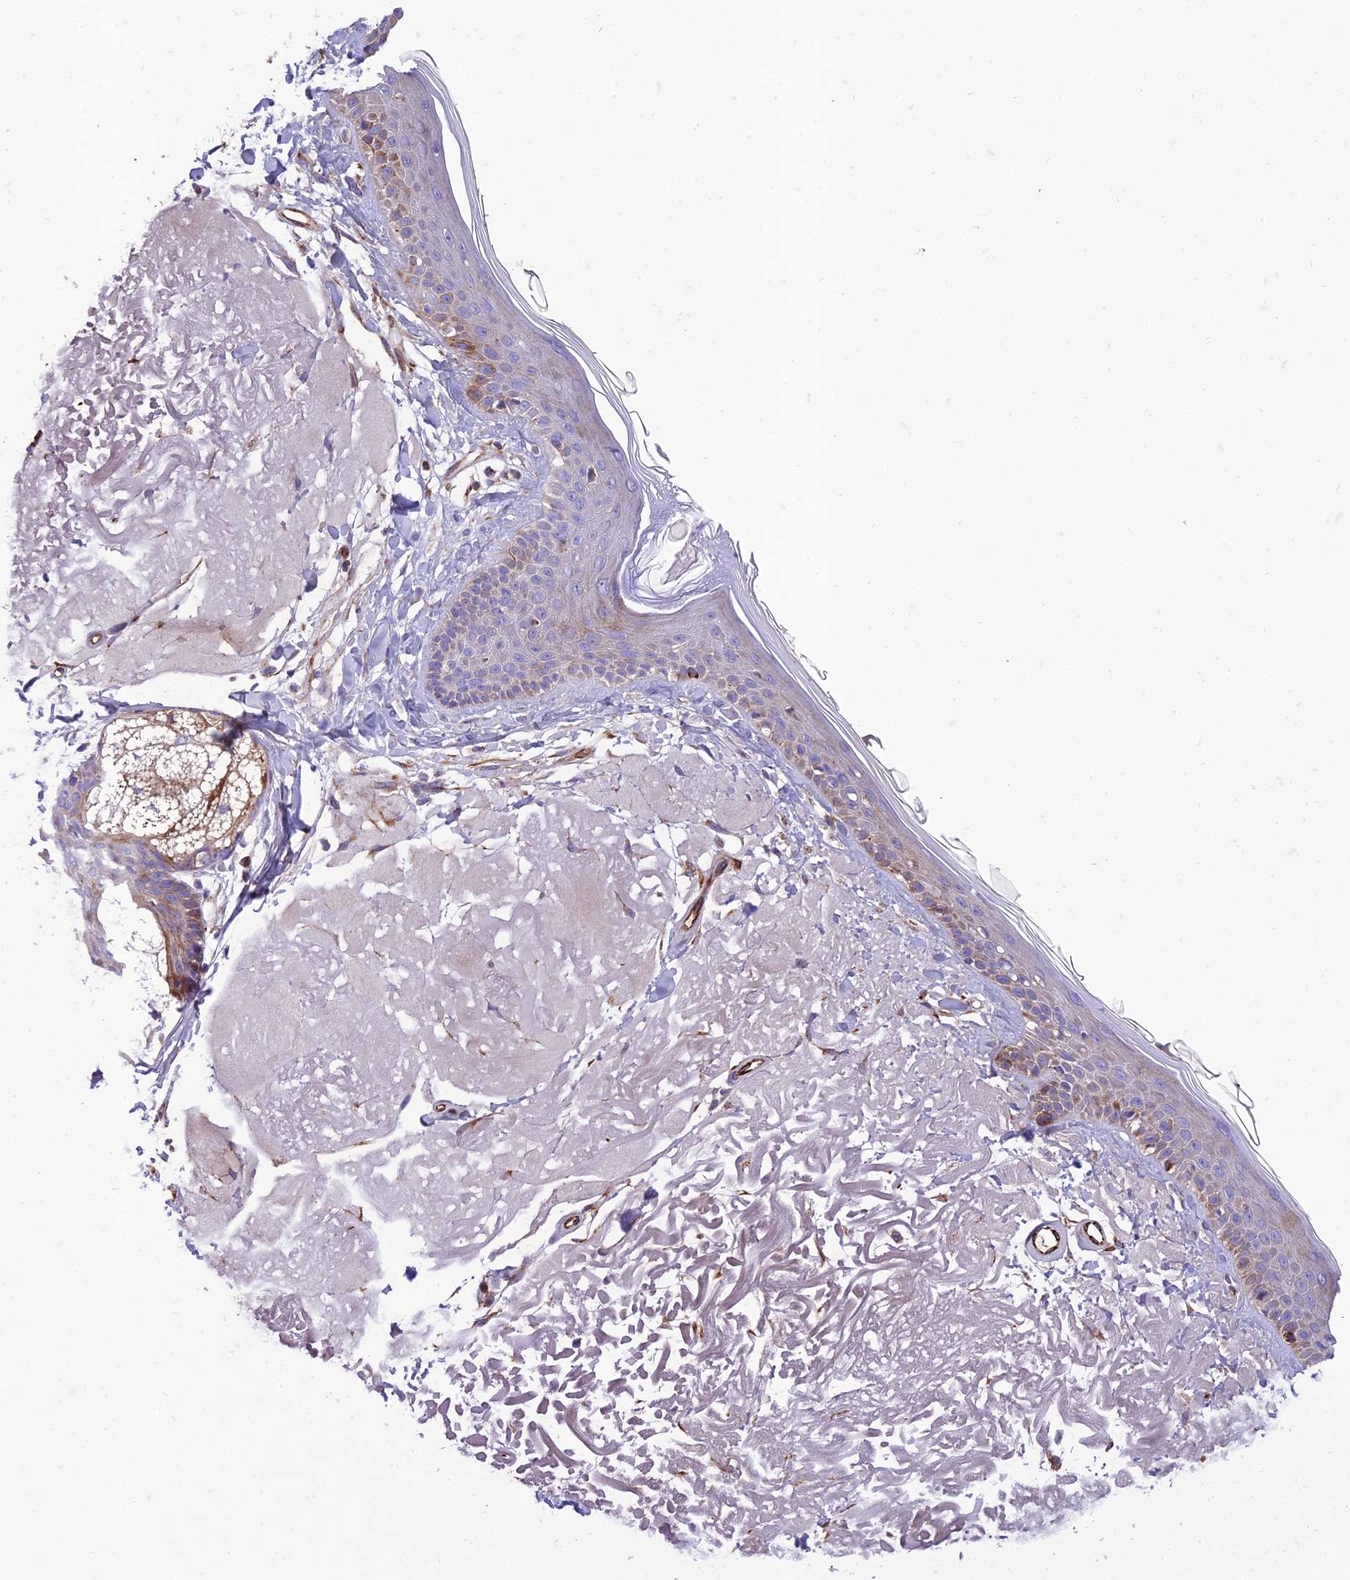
{"staining": {"intensity": "moderate", "quantity": "25%-75%", "location": "cytoplasmic/membranous"}, "tissue": "skin", "cell_type": "Fibroblasts", "image_type": "normal", "snomed": [{"axis": "morphology", "description": "Normal tissue, NOS"}, {"axis": "topography", "description": "Skin"}, {"axis": "topography", "description": "Skeletal muscle"}], "caption": "A high-resolution photomicrograph shows immunohistochemistry staining of unremarkable skin, which exhibits moderate cytoplasmic/membranous expression in about 25%-75% of fibroblasts.", "gene": "SEL1L3", "patient": {"sex": "male", "age": 83}}